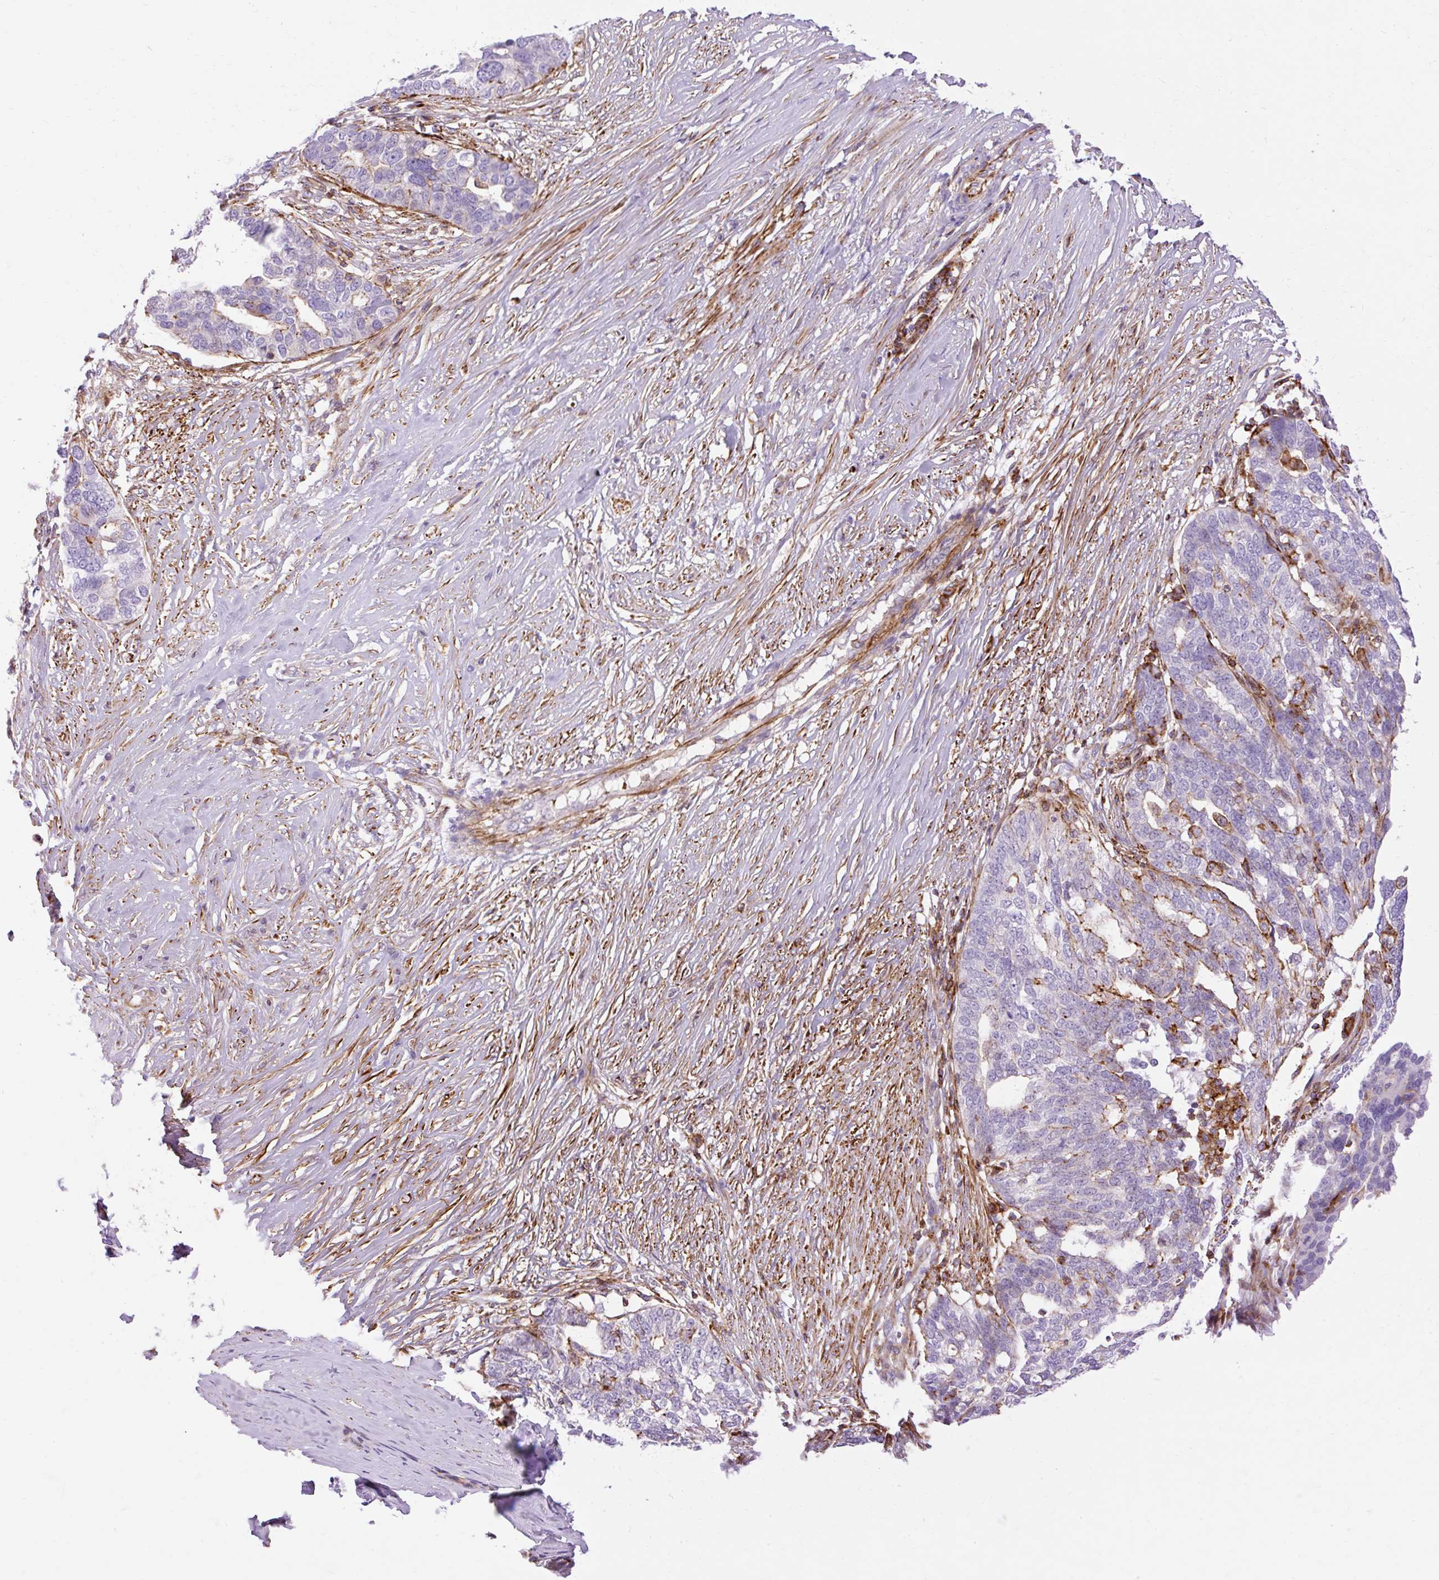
{"staining": {"intensity": "moderate", "quantity": "<25%", "location": "cytoplasmic/membranous"}, "tissue": "ovarian cancer", "cell_type": "Tumor cells", "image_type": "cancer", "snomed": [{"axis": "morphology", "description": "Cystadenocarcinoma, serous, NOS"}, {"axis": "topography", "description": "Ovary"}], "caption": "Protein expression analysis of ovarian cancer (serous cystadenocarcinoma) shows moderate cytoplasmic/membranous staining in about <25% of tumor cells.", "gene": "CORO7-PAM16", "patient": {"sex": "female", "age": 59}}